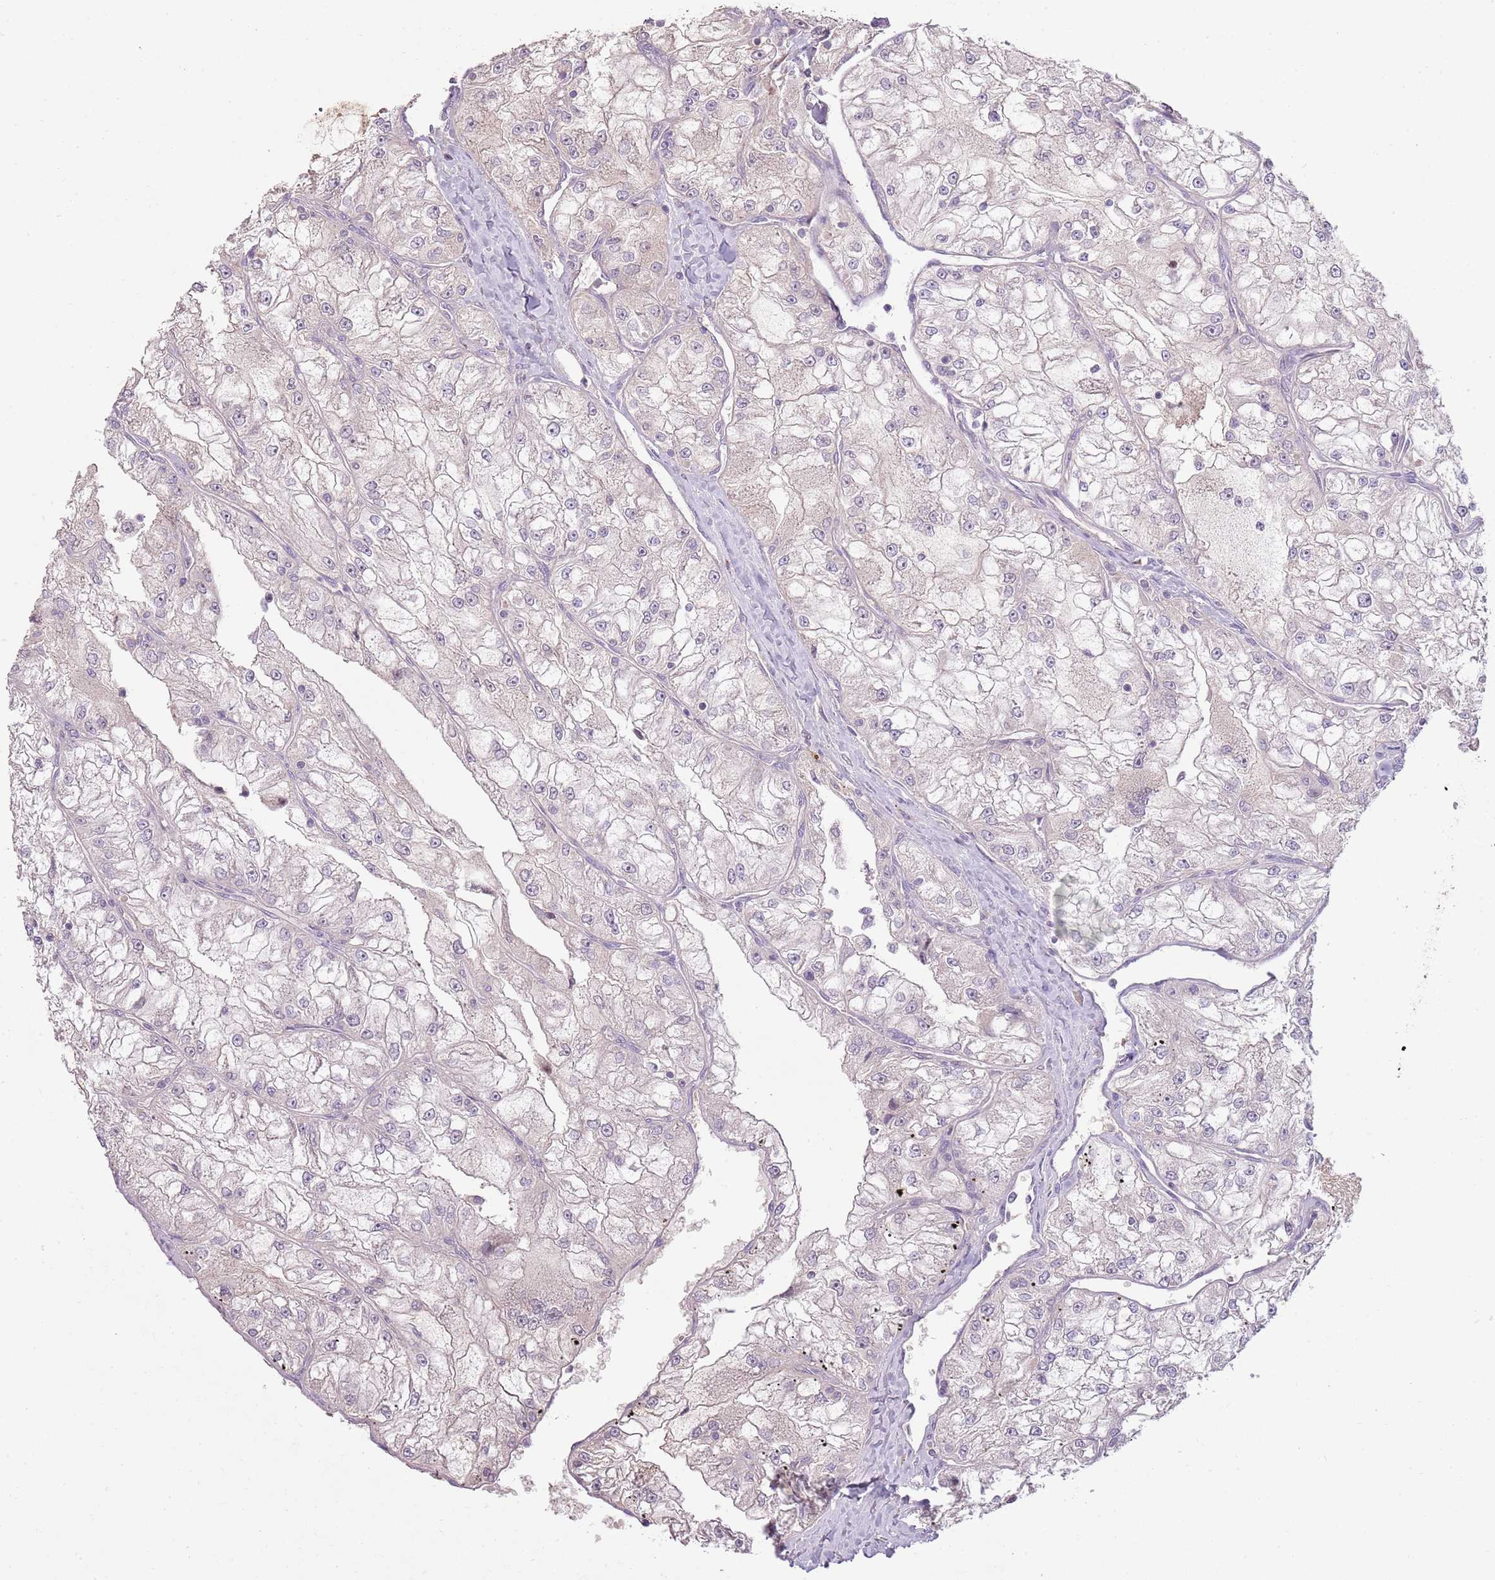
{"staining": {"intensity": "weak", "quantity": "<25%", "location": "cytoplasmic/membranous"}, "tissue": "renal cancer", "cell_type": "Tumor cells", "image_type": "cancer", "snomed": [{"axis": "morphology", "description": "Adenocarcinoma, NOS"}, {"axis": "topography", "description": "Kidney"}], "caption": "The image demonstrates no staining of tumor cells in adenocarcinoma (renal).", "gene": "TEKT4", "patient": {"sex": "female", "age": 72}}